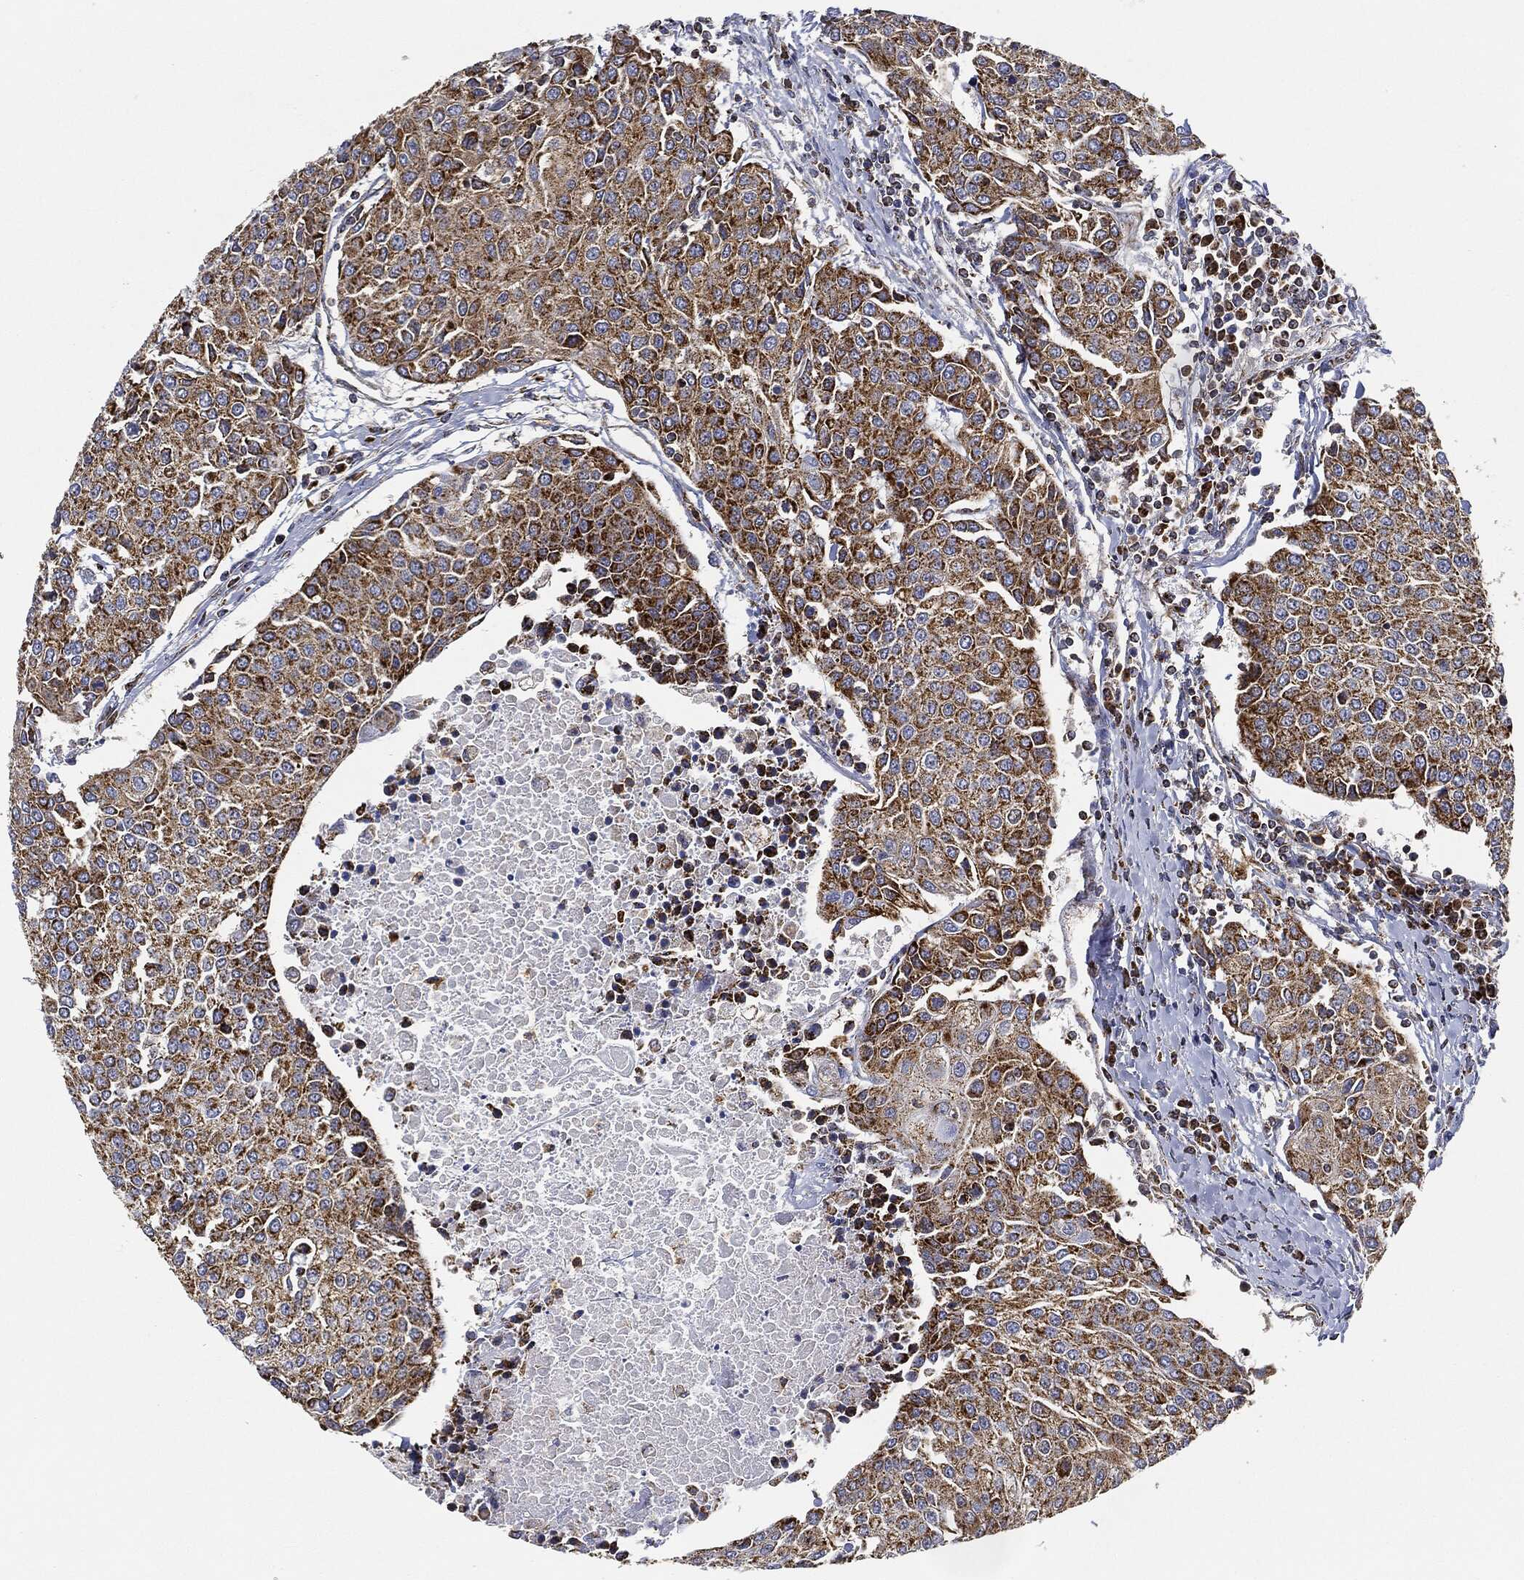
{"staining": {"intensity": "strong", "quantity": ">75%", "location": "cytoplasmic/membranous"}, "tissue": "urothelial cancer", "cell_type": "Tumor cells", "image_type": "cancer", "snomed": [{"axis": "morphology", "description": "Urothelial carcinoma, High grade"}, {"axis": "topography", "description": "Urinary bladder"}], "caption": "Immunohistochemistry (IHC) histopathology image of human urothelial cancer stained for a protein (brown), which shows high levels of strong cytoplasmic/membranous staining in about >75% of tumor cells.", "gene": "CAPN15", "patient": {"sex": "female", "age": 85}}